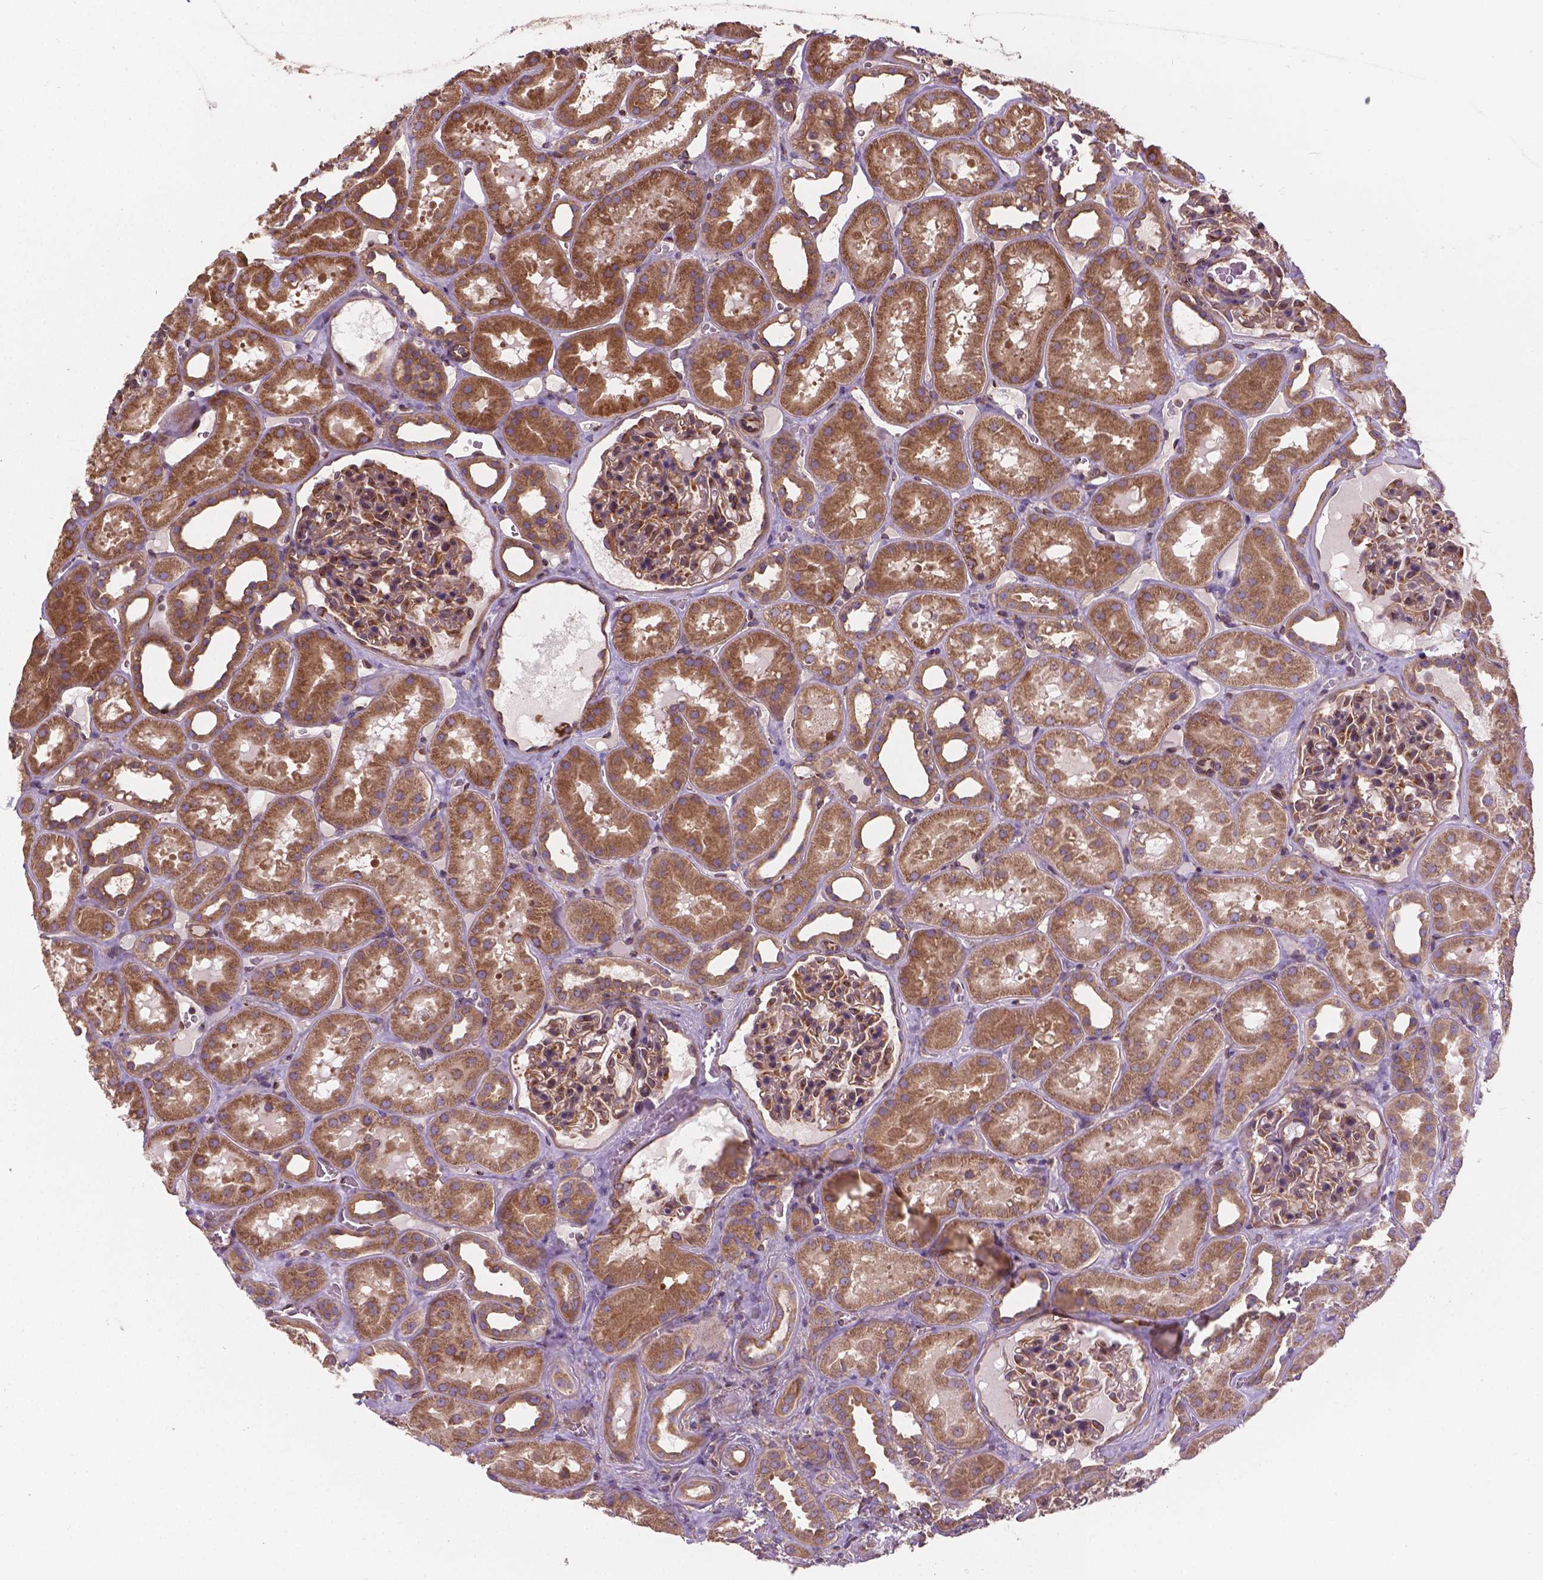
{"staining": {"intensity": "moderate", "quantity": "25%-75%", "location": "cytoplasmic/membranous"}, "tissue": "kidney", "cell_type": "Cells in glomeruli", "image_type": "normal", "snomed": [{"axis": "morphology", "description": "Normal tissue, NOS"}, {"axis": "topography", "description": "Kidney"}], "caption": "Human kidney stained with a brown dye exhibits moderate cytoplasmic/membranous positive positivity in about 25%-75% of cells in glomeruli.", "gene": "MZT1", "patient": {"sex": "female", "age": 41}}